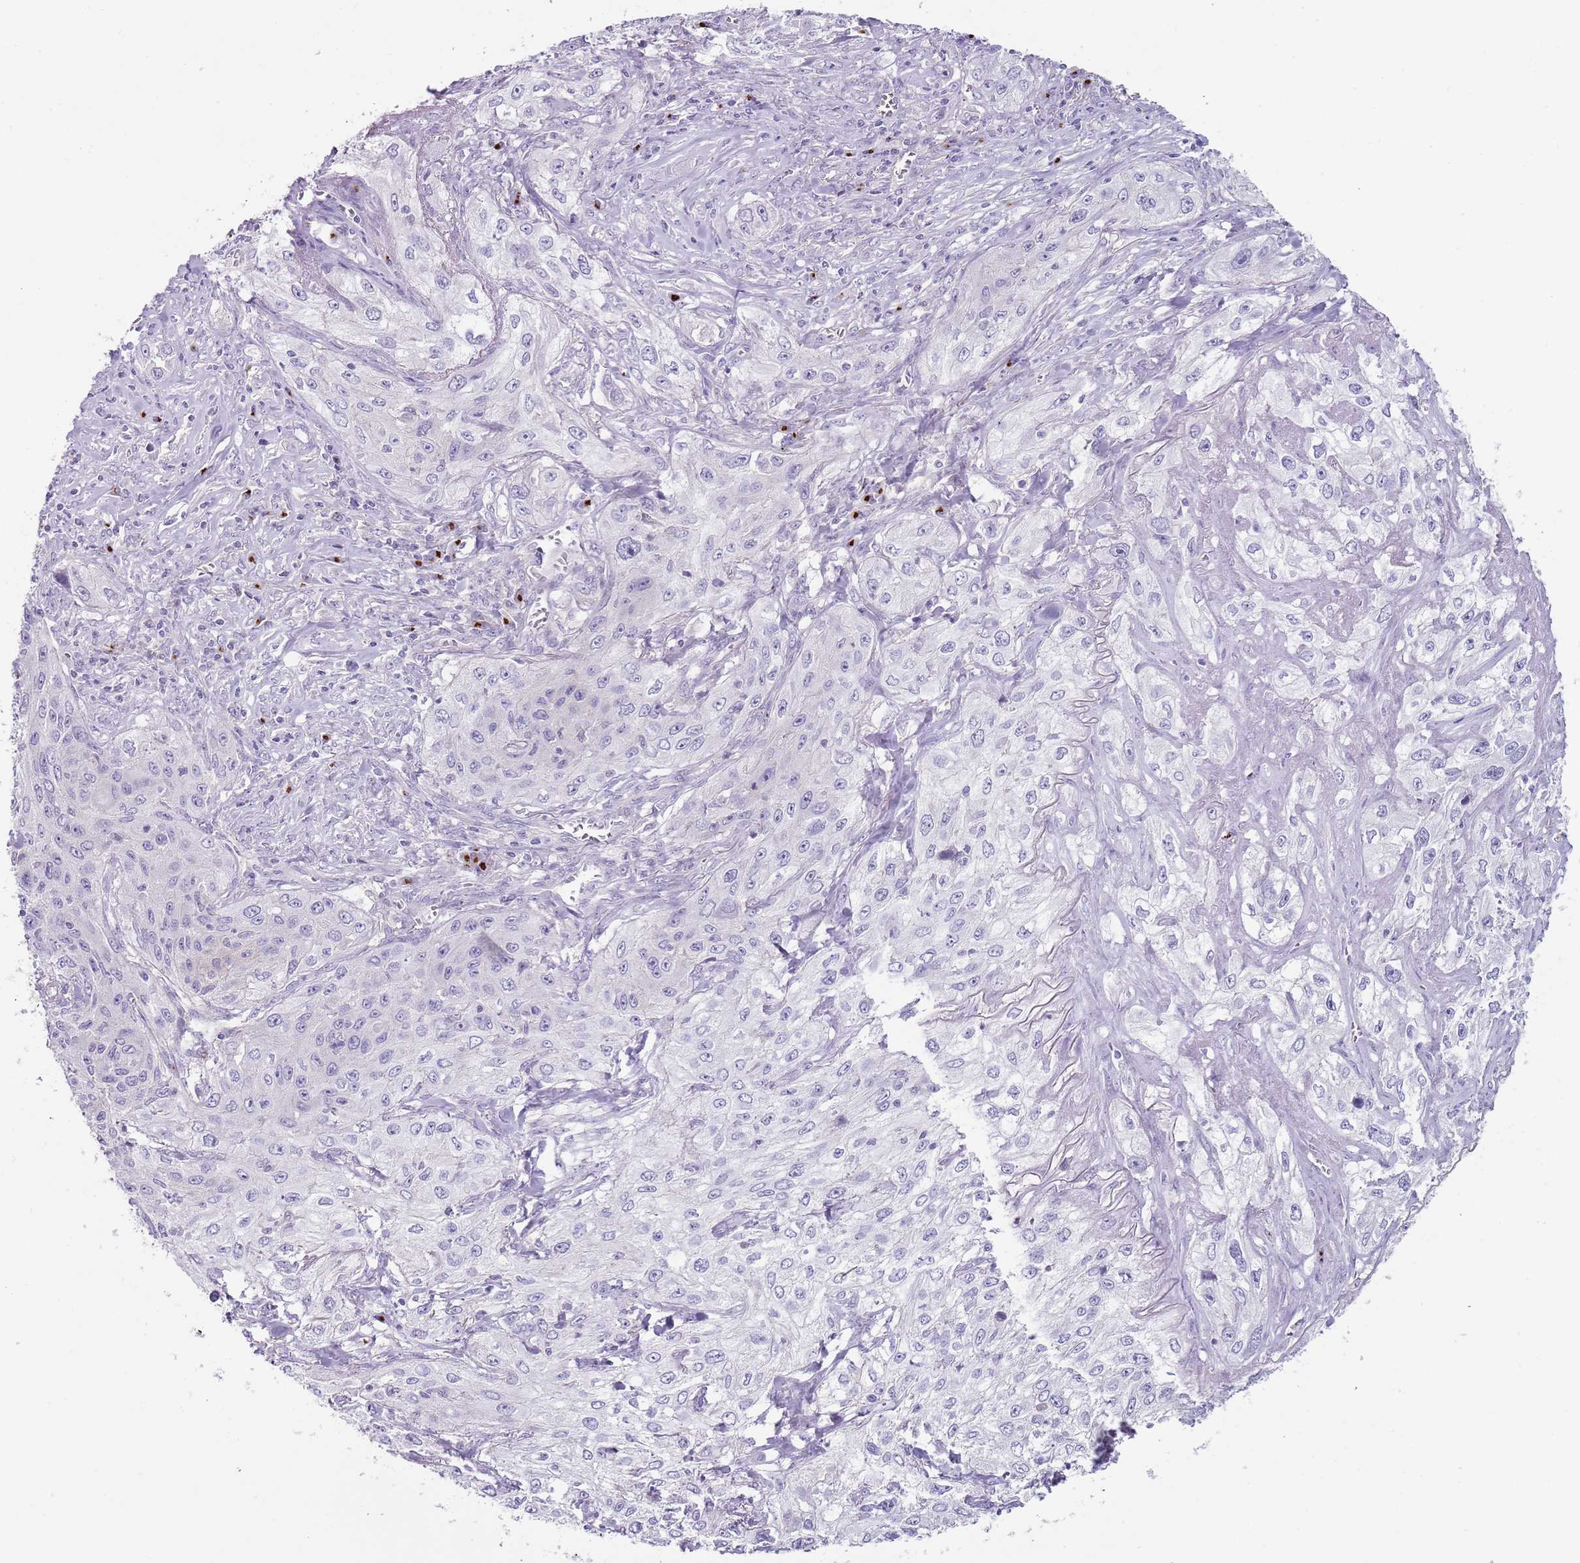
{"staining": {"intensity": "negative", "quantity": "none", "location": "none"}, "tissue": "lung cancer", "cell_type": "Tumor cells", "image_type": "cancer", "snomed": [{"axis": "morphology", "description": "Squamous cell carcinoma, NOS"}, {"axis": "topography", "description": "Lung"}], "caption": "IHC of human squamous cell carcinoma (lung) exhibits no expression in tumor cells.", "gene": "C2CD3", "patient": {"sex": "female", "age": 69}}